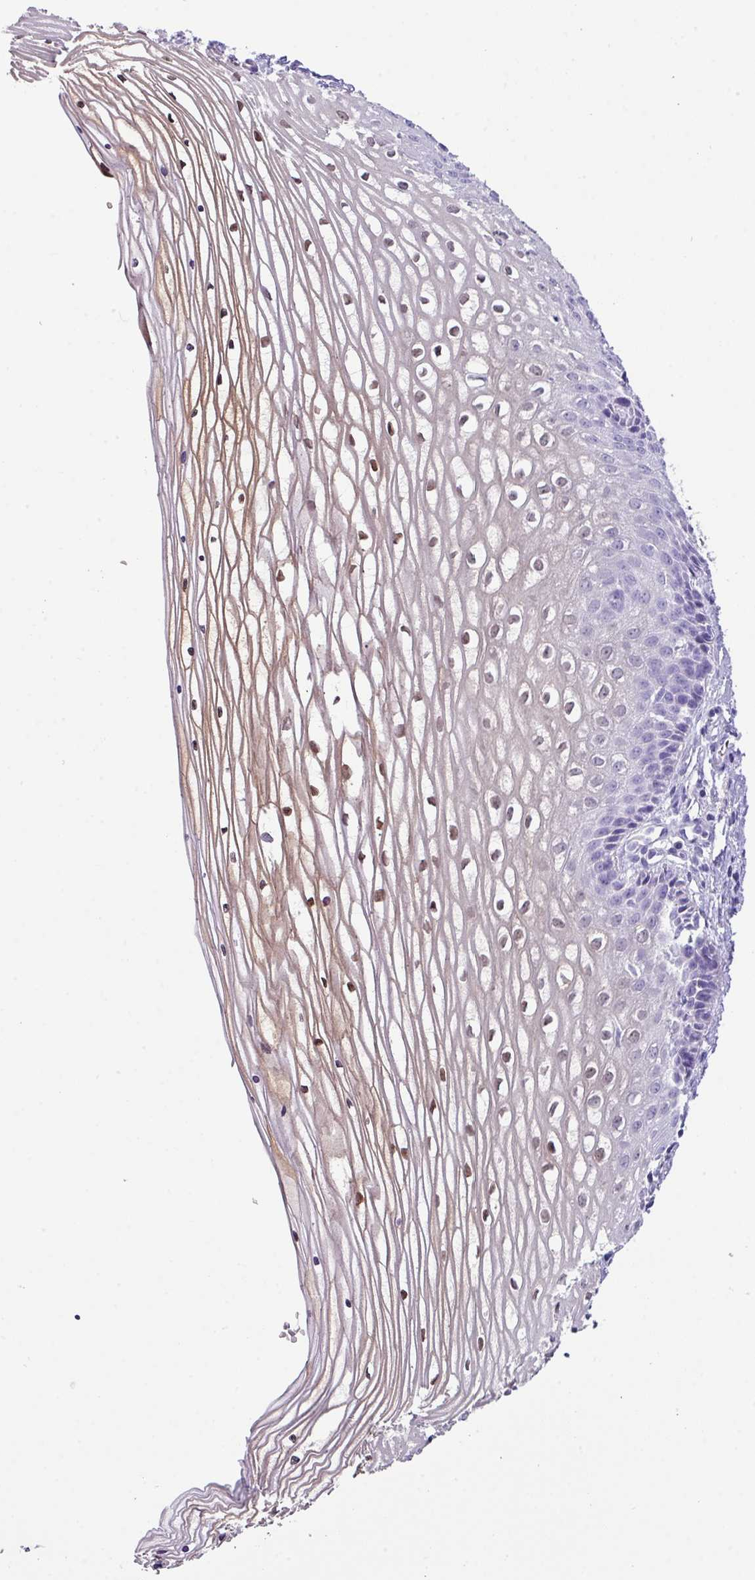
{"staining": {"intensity": "negative", "quantity": "none", "location": "none"}, "tissue": "cervix", "cell_type": "Glandular cells", "image_type": "normal", "snomed": [{"axis": "morphology", "description": "Normal tissue, NOS"}, {"axis": "topography", "description": "Cervix"}], "caption": "High power microscopy image of an immunohistochemistry (IHC) micrograph of unremarkable cervix, revealing no significant staining in glandular cells.", "gene": "NCCRP1", "patient": {"sex": "female", "age": 47}}